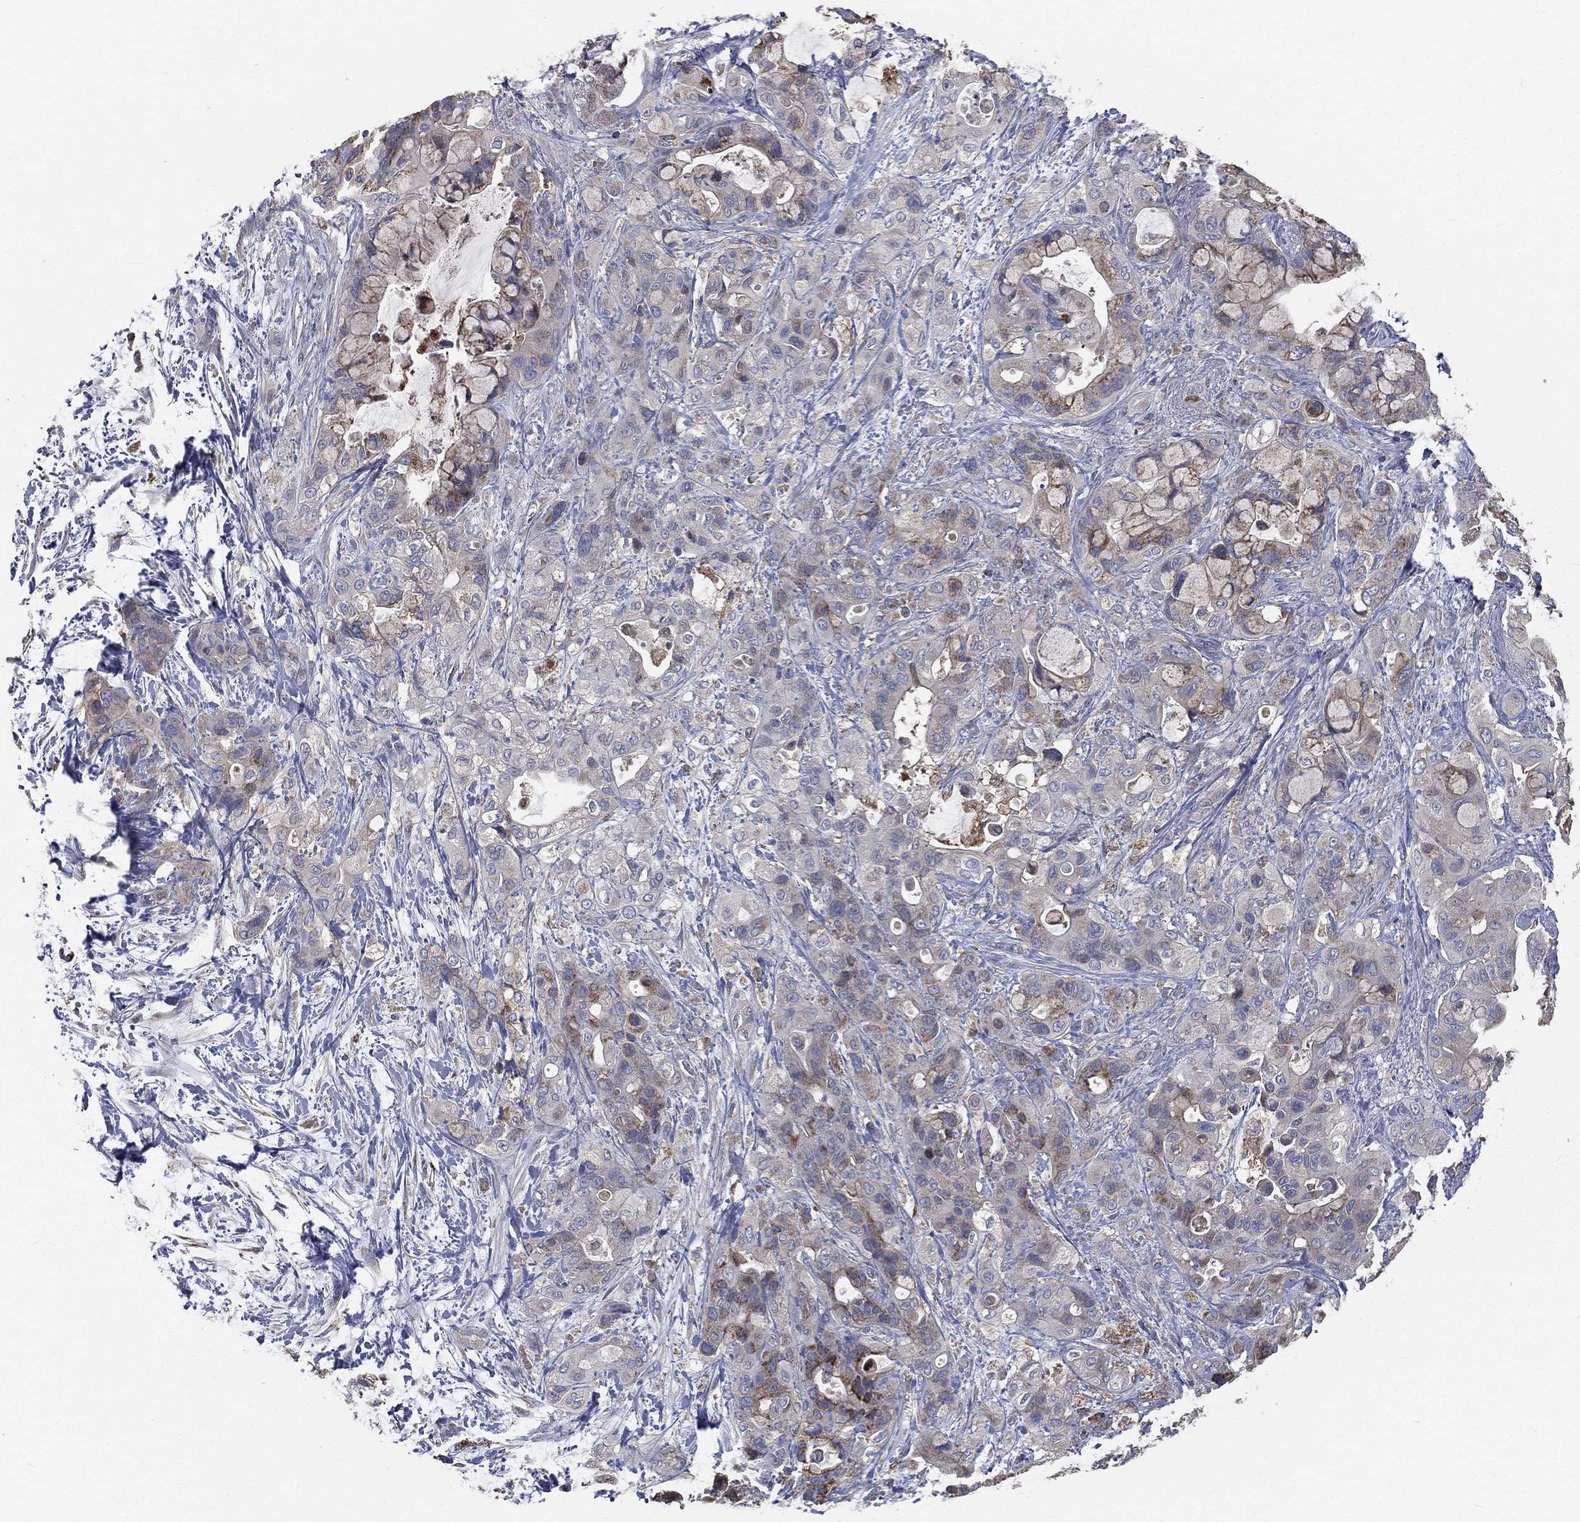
{"staining": {"intensity": "negative", "quantity": "none", "location": "none"}, "tissue": "pancreatic cancer", "cell_type": "Tumor cells", "image_type": "cancer", "snomed": [{"axis": "morphology", "description": "Adenocarcinoma, NOS"}, {"axis": "topography", "description": "Pancreas"}], "caption": "Pancreatic adenocarcinoma was stained to show a protein in brown. There is no significant positivity in tumor cells.", "gene": "HADH", "patient": {"sex": "male", "age": 71}}